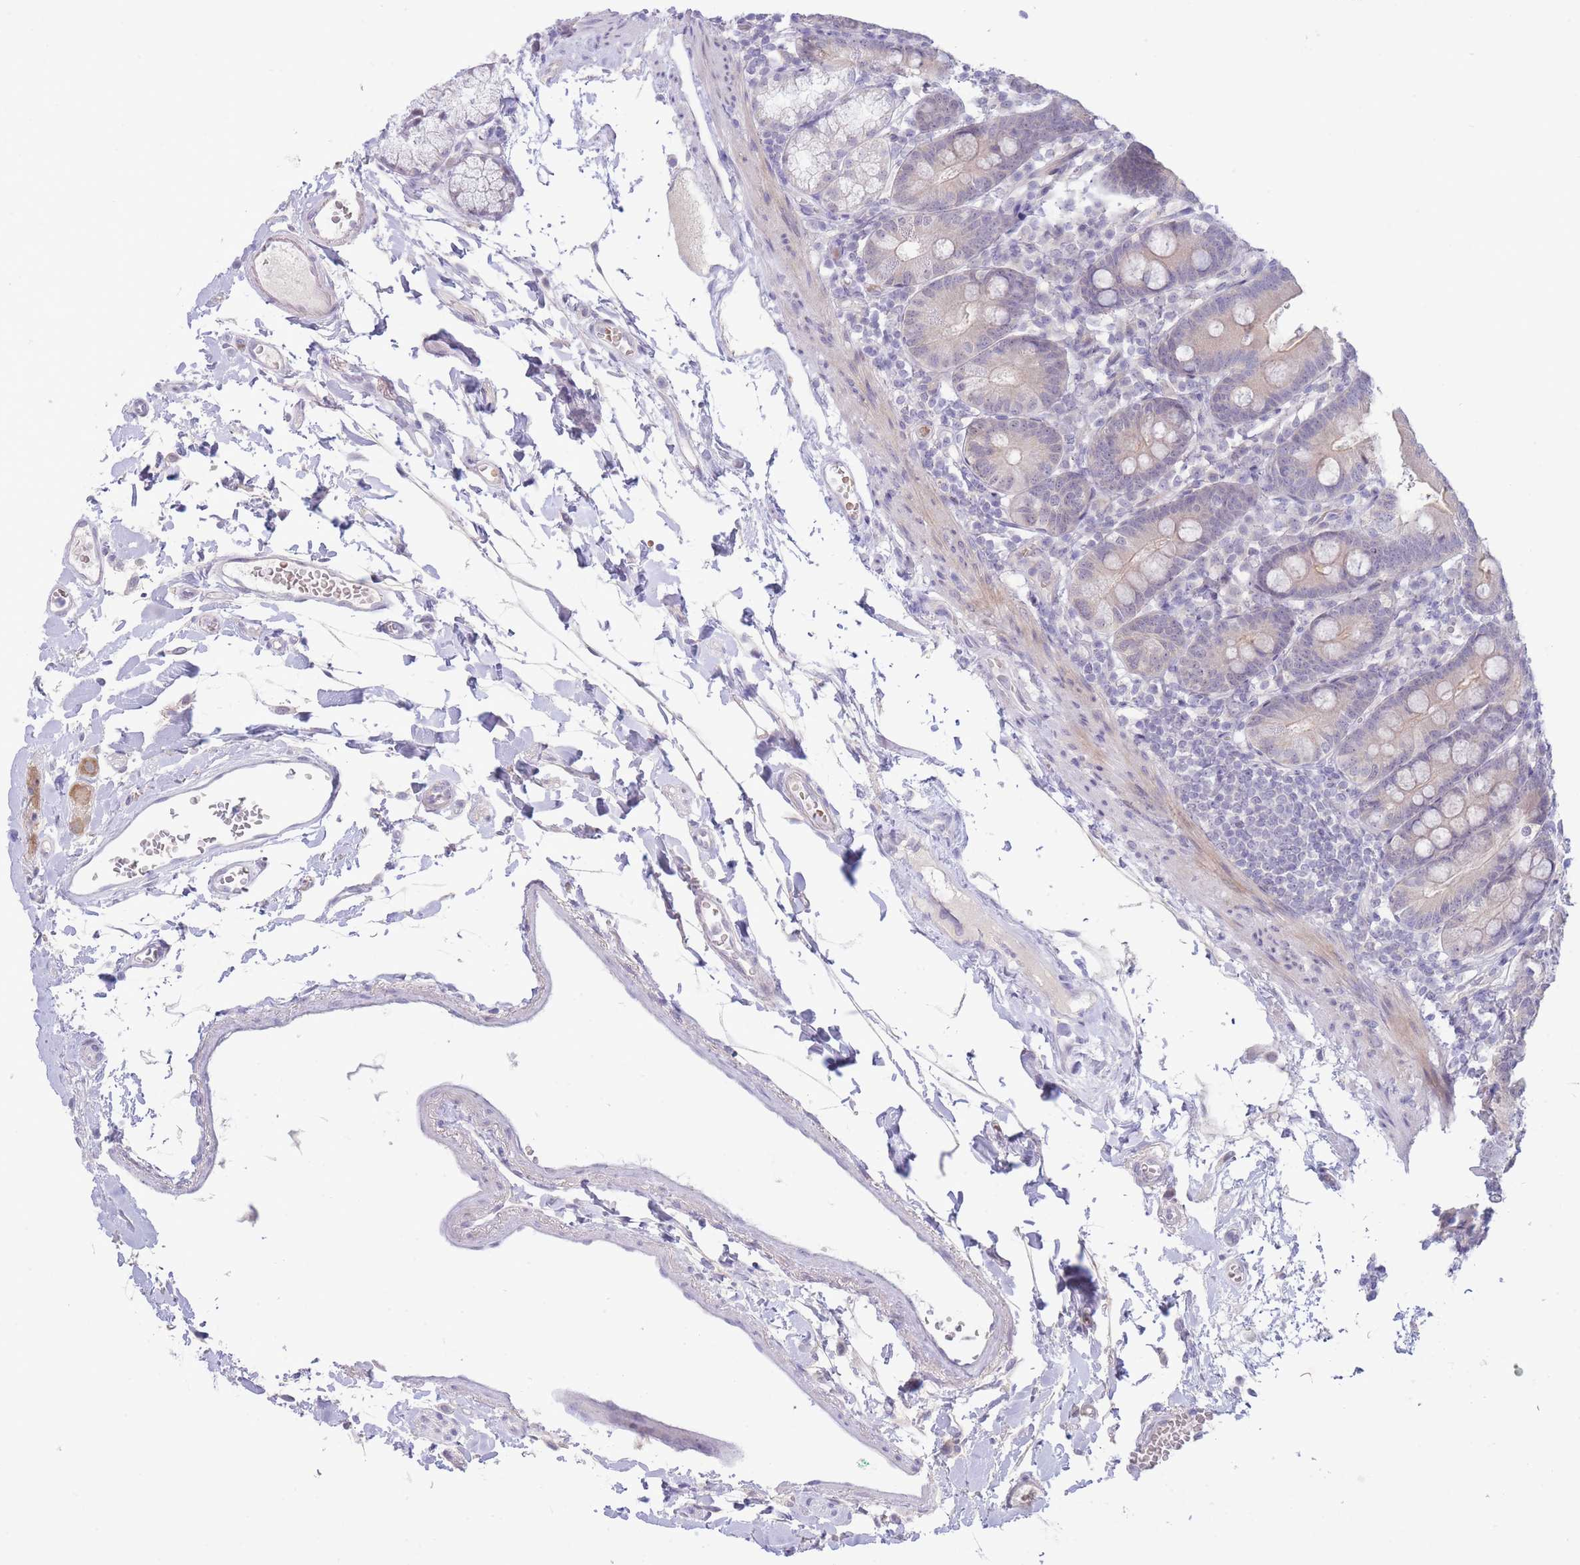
{"staining": {"intensity": "moderate", "quantity": "<25%", "location": "cytoplasmic/membranous"}, "tissue": "duodenum", "cell_type": "Glandular cells", "image_type": "normal", "snomed": [{"axis": "morphology", "description": "Normal tissue, NOS"}, {"axis": "topography", "description": "Duodenum"}], "caption": "Duodenum stained with a protein marker demonstrates moderate staining in glandular cells.", "gene": "FBXO46", "patient": {"sex": "female", "age": 67}}